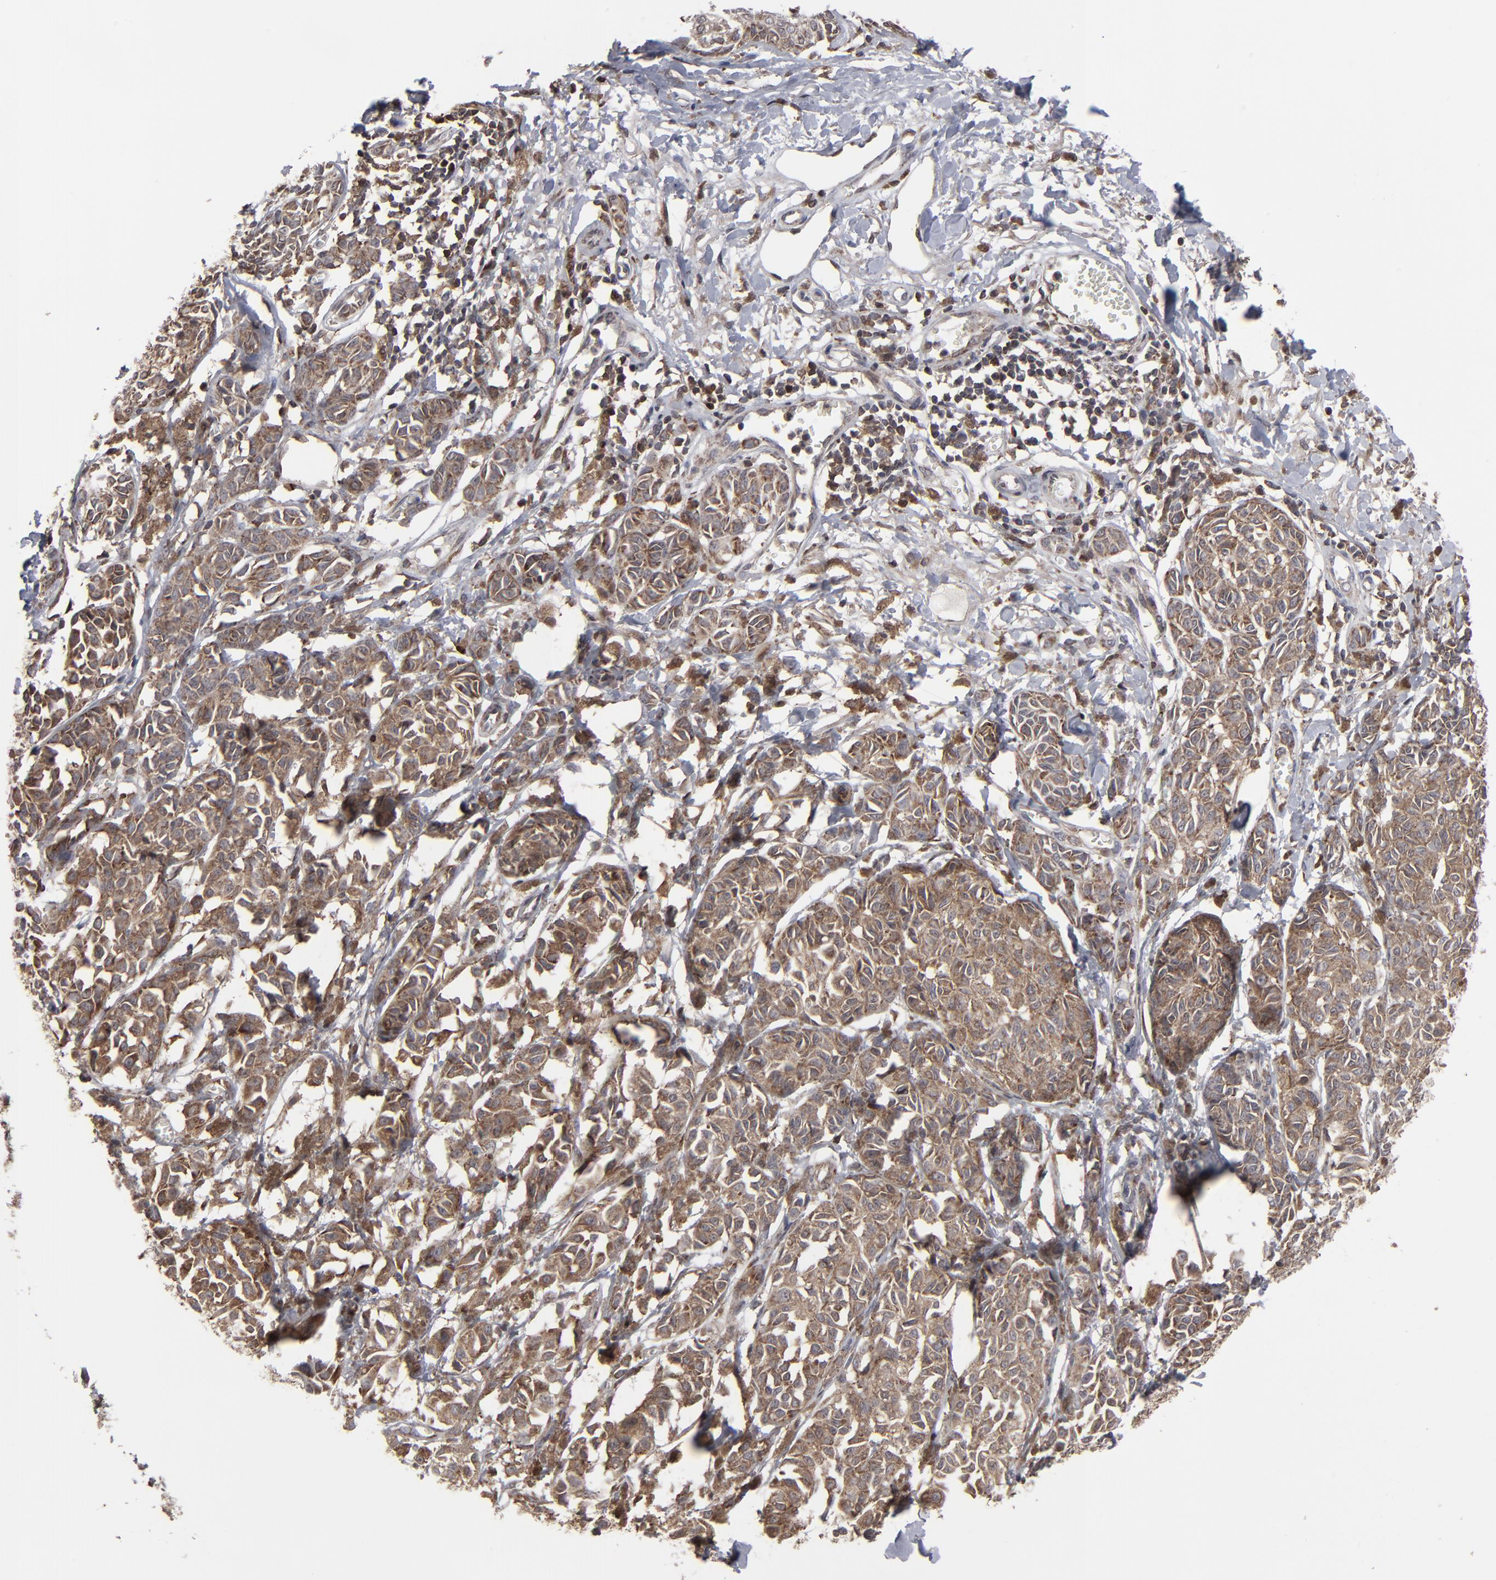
{"staining": {"intensity": "moderate", "quantity": ">75%", "location": "cytoplasmic/membranous"}, "tissue": "melanoma", "cell_type": "Tumor cells", "image_type": "cancer", "snomed": [{"axis": "morphology", "description": "Malignant melanoma, NOS"}, {"axis": "topography", "description": "Skin"}], "caption": "Immunohistochemistry (IHC) staining of melanoma, which demonstrates medium levels of moderate cytoplasmic/membranous staining in approximately >75% of tumor cells indicating moderate cytoplasmic/membranous protein staining. The staining was performed using DAB (3,3'-diaminobenzidine) (brown) for protein detection and nuclei were counterstained in hematoxylin (blue).", "gene": "KIAA2026", "patient": {"sex": "male", "age": 76}}